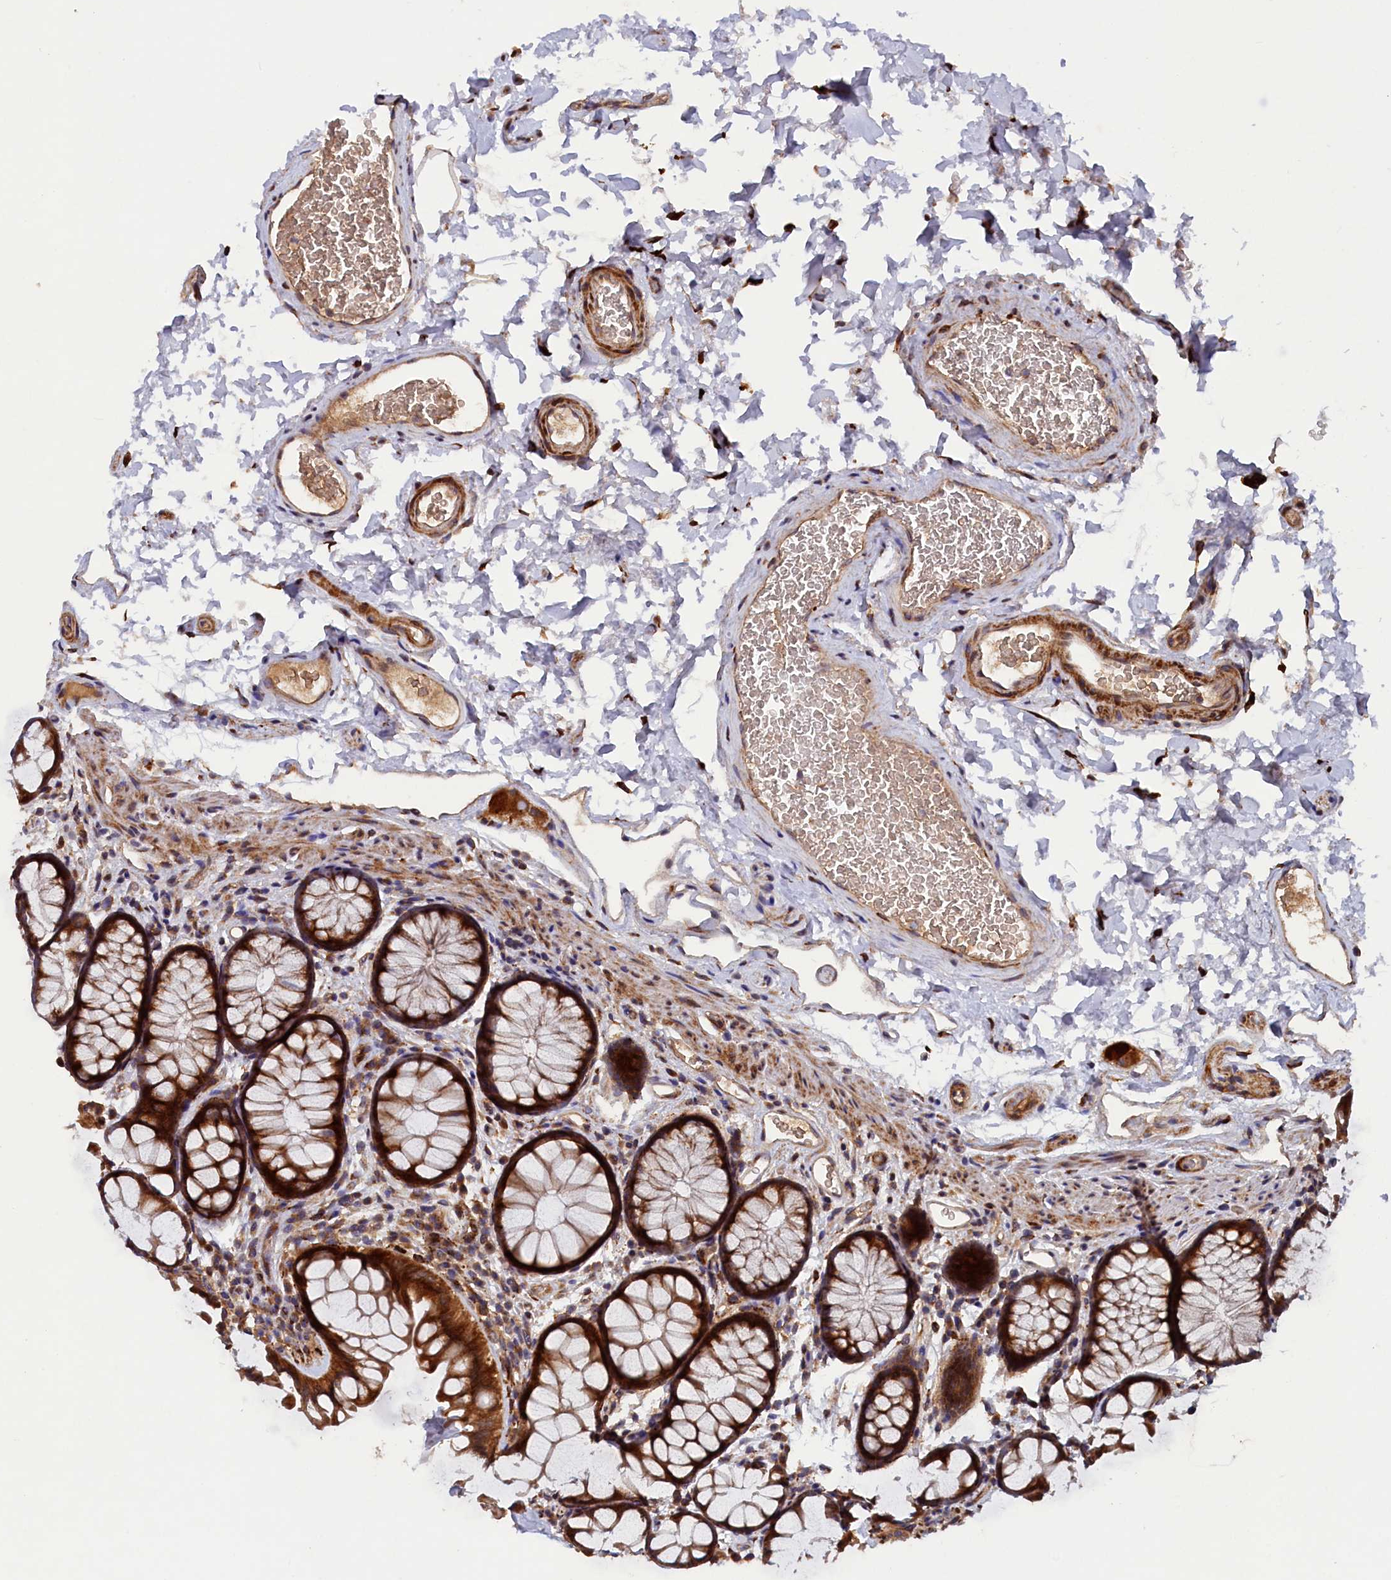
{"staining": {"intensity": "weak", "quantity": ">75%", "location": "cytoplasmic/membranous"}, "tissue": "colon", "cell_type": "Endothelial cells", "image_type": "normal", "snomed": [{"axis": "morphology", "description": "Normal tissue, NOS"}, {"axis": "topography", "description": "Colon"}], "caption": "Benign colon was stained to show a protein in brown. There is low levels of weak cytoplasmic/membranous expression in approximately >75% of endothelial cells. The staining was performed using DAB (3,3'-diaminobenzidine), with brown indicating positive protein expression. Nuclei are stained blue with hematoxylin.", "gene": "ARRDC4", "patient": {"sex": "female", "age": 82}}